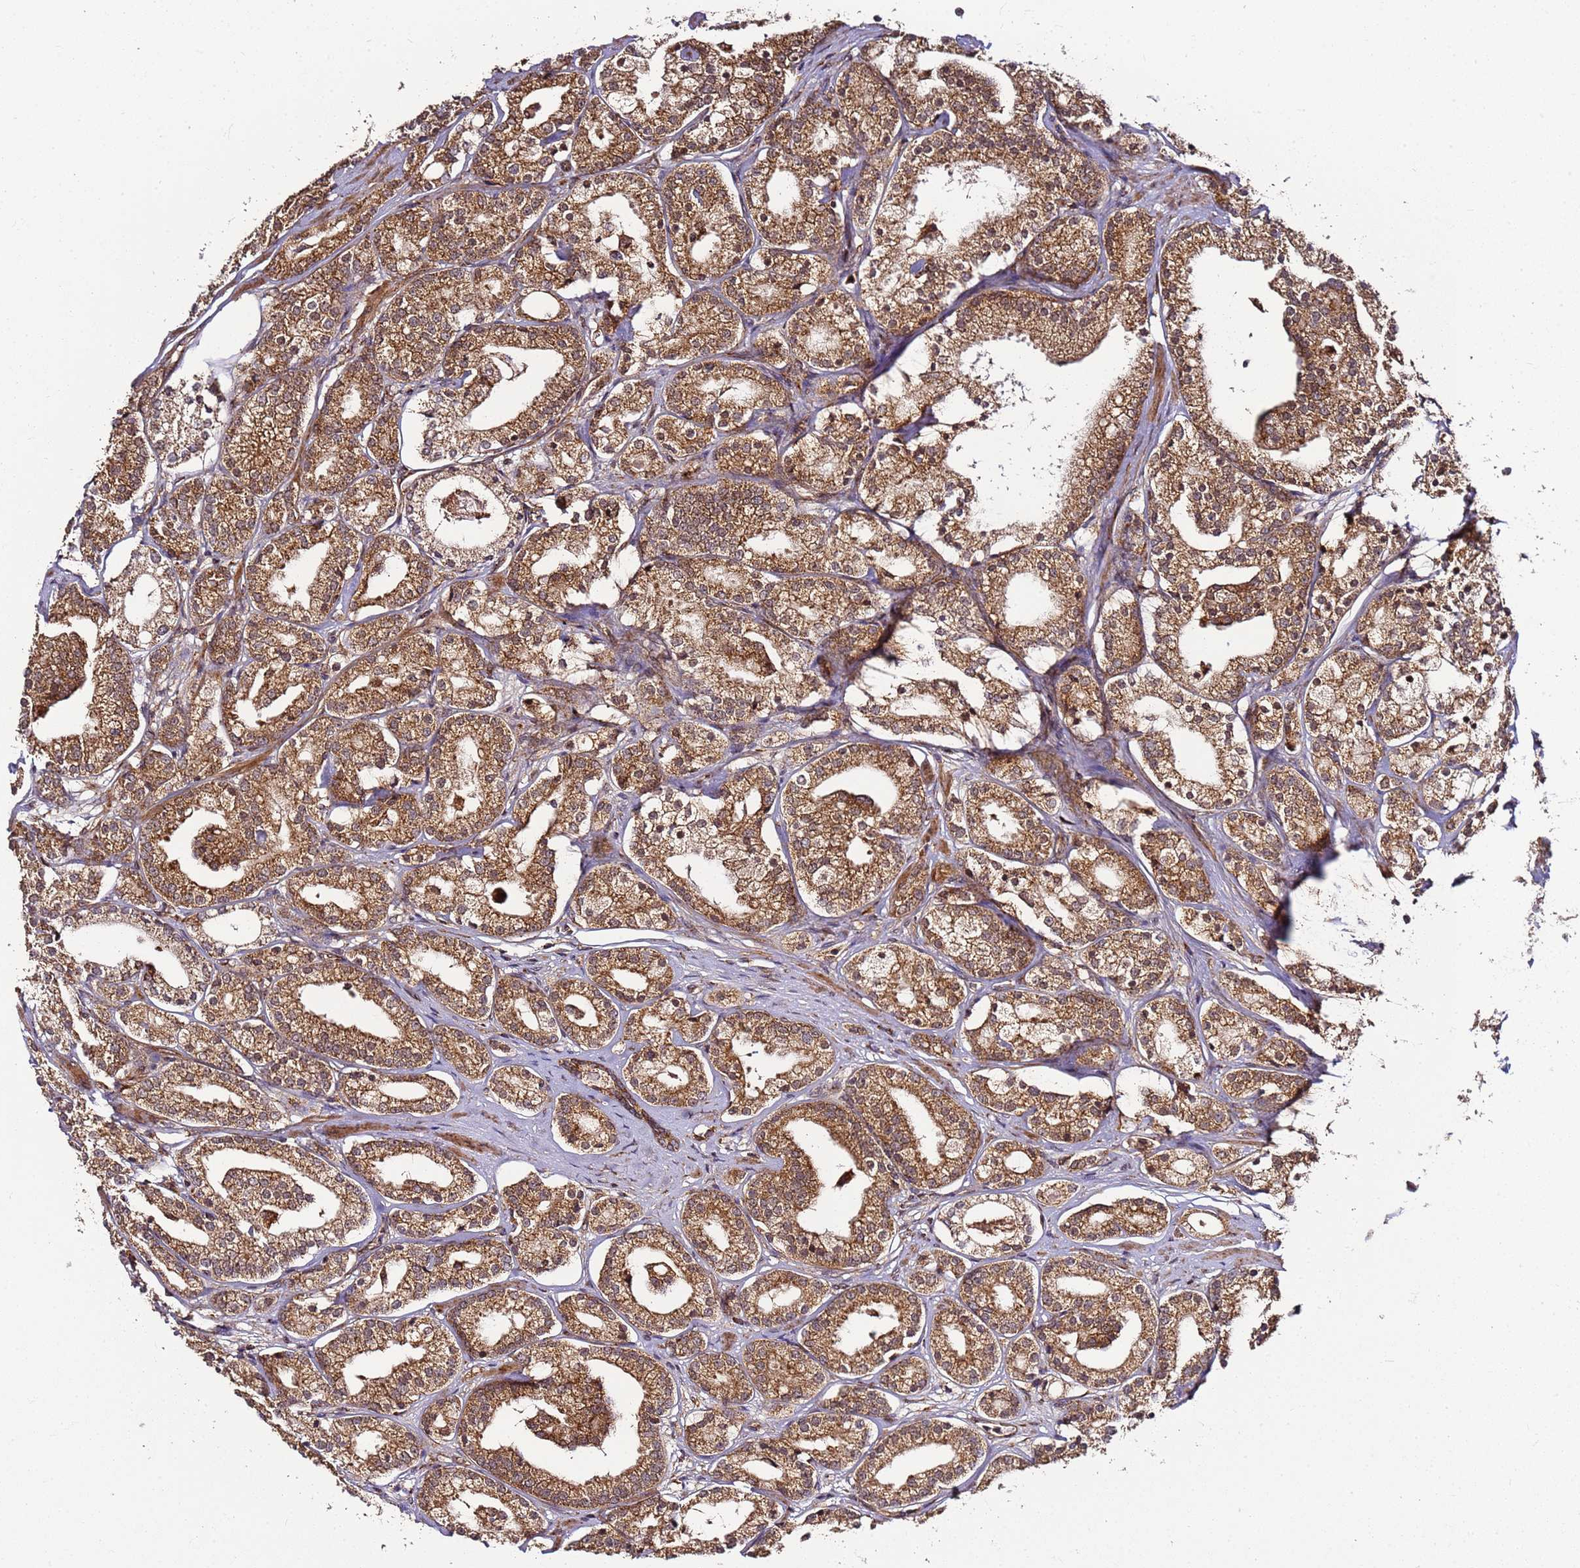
{"staining": {"intensity": "strong", "quantity": ">75%", "location": "cytoplasmic/membranous"}, "tissue": "prostate cancer", "cell_type": "Tumor cells", "image_type": "cancer", "snomed": [{"axis": "morphology", "description": "Adenocarcinoma, High grade"}, {"axis": "topography", "description": "Prostate"}], "caption": "There is high levels of strong cytoplasmic/membranous positivity in tumor cells of prostate cancer (high-grade adenocarcinoma), as demonstrated by immunohistochemical staining (brown color).", "gene": "TM2D2", "patient": {"sex": "male", "age": 69}}